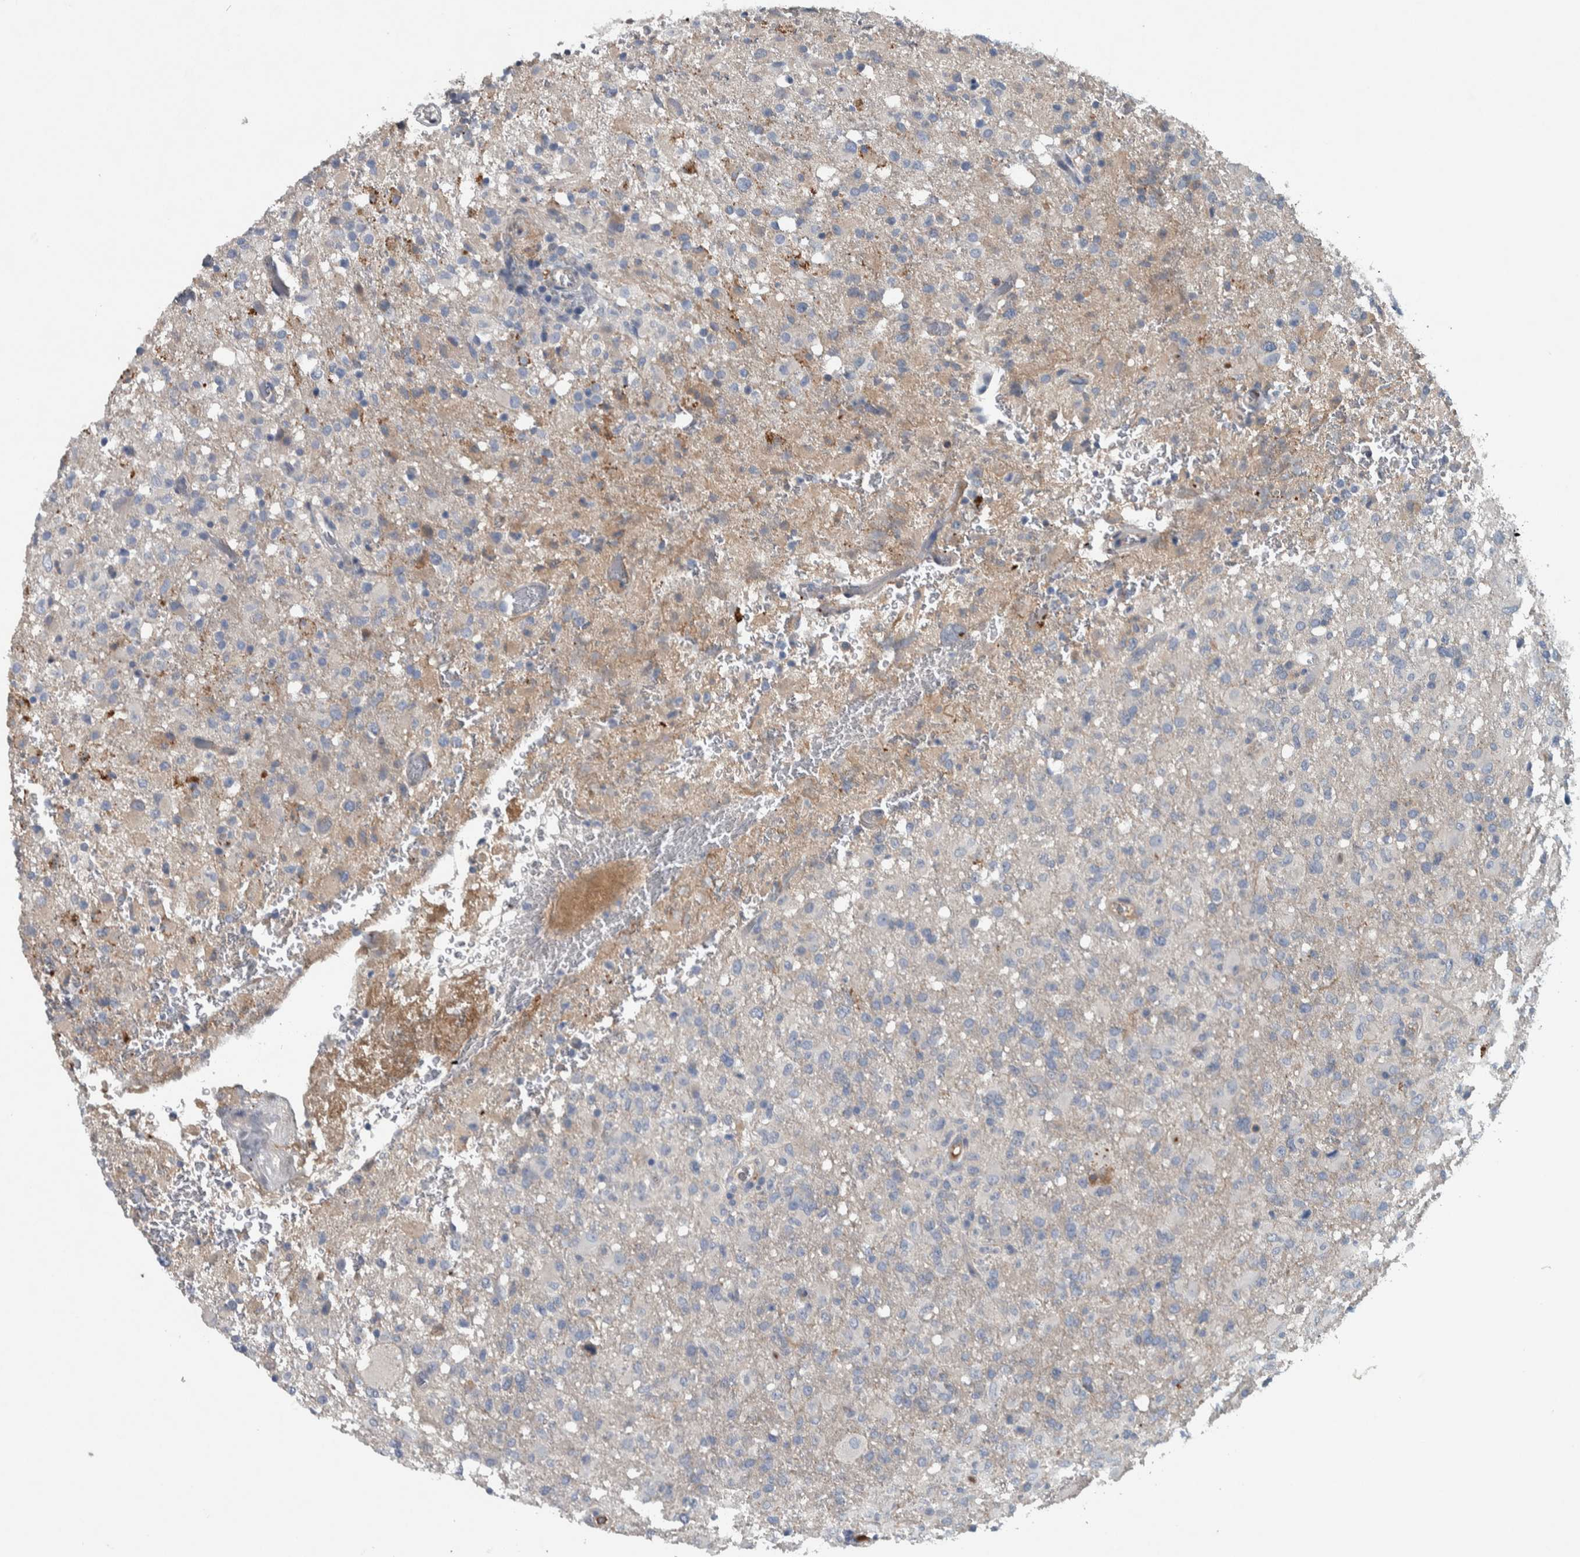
{"staining": {"intensity": "negative", "quantity": "none", "location": "none"}, "tissue": "glioma", "cell_type": "Tumor cells", "image_type": "cancer", "snomed": [{"axis": "morphology", "description": "Glioma, malignant, High grade"}, {"axis": "topography", "description": "Brain"}], "caption": "The image displays no staining of tumor cells in malignant high-grade glioma.", "gene": "SERPINC1", "patient": {"sex": "female", "age": 57}}